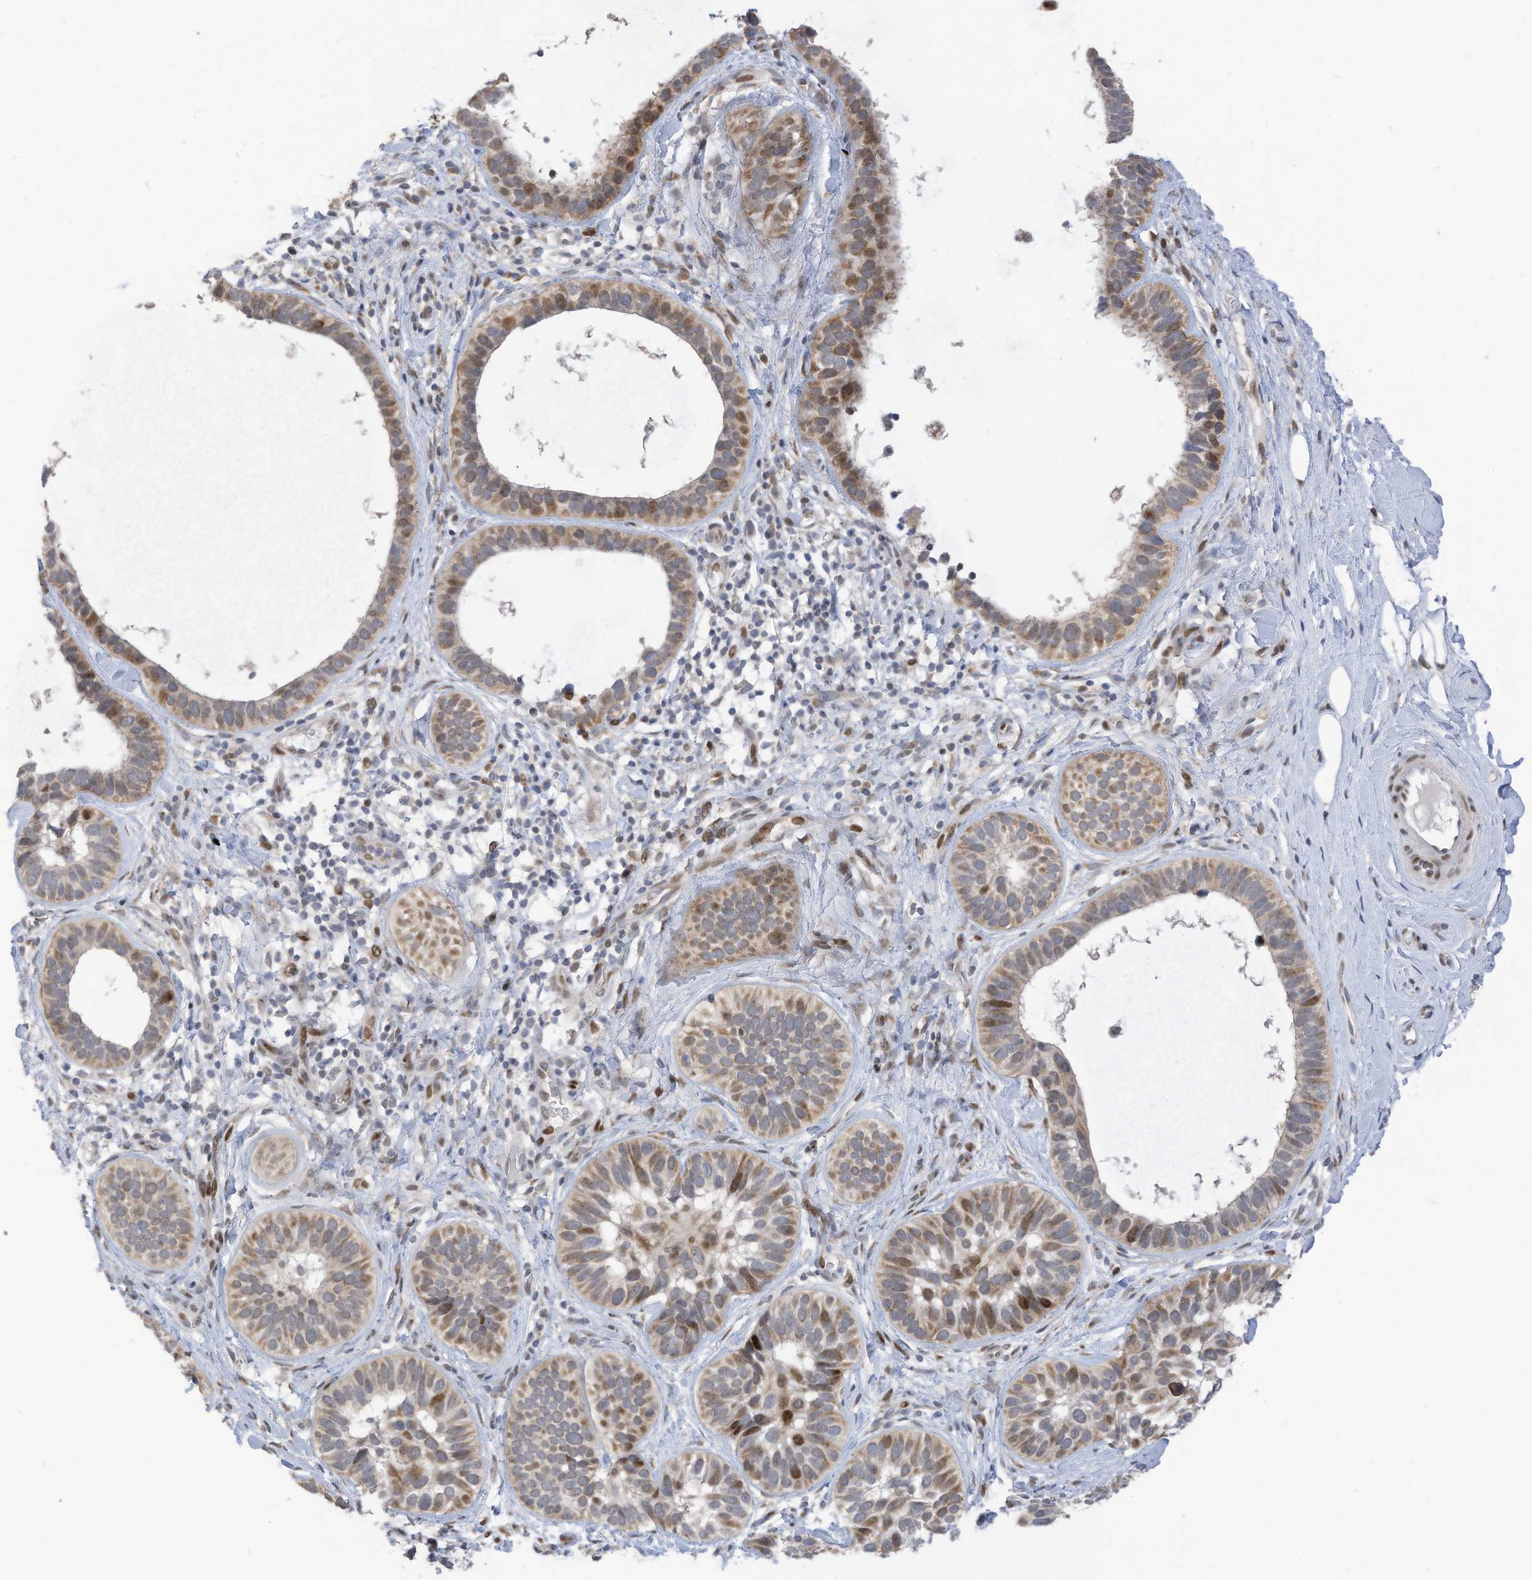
{"staining": {"intensity": "moderate", "quantity": "<25%", "location": "nuclear"}, "tissue": "skin cancer", "cell_type": "Tumor cells", "image_type": "cancer", "snomed": [{"axis": "morphology", "description": "Basal cell carcinoma"}, {"axis": "topography", "description": "Skin"}], "caption": "Tumor cells reveal low levels of moderate nuclear positivity in about <25% of cells in human basal cell carcinoma (skin).", "gene": "RABL3", "patient": {"sex": "male", "age": 62}}